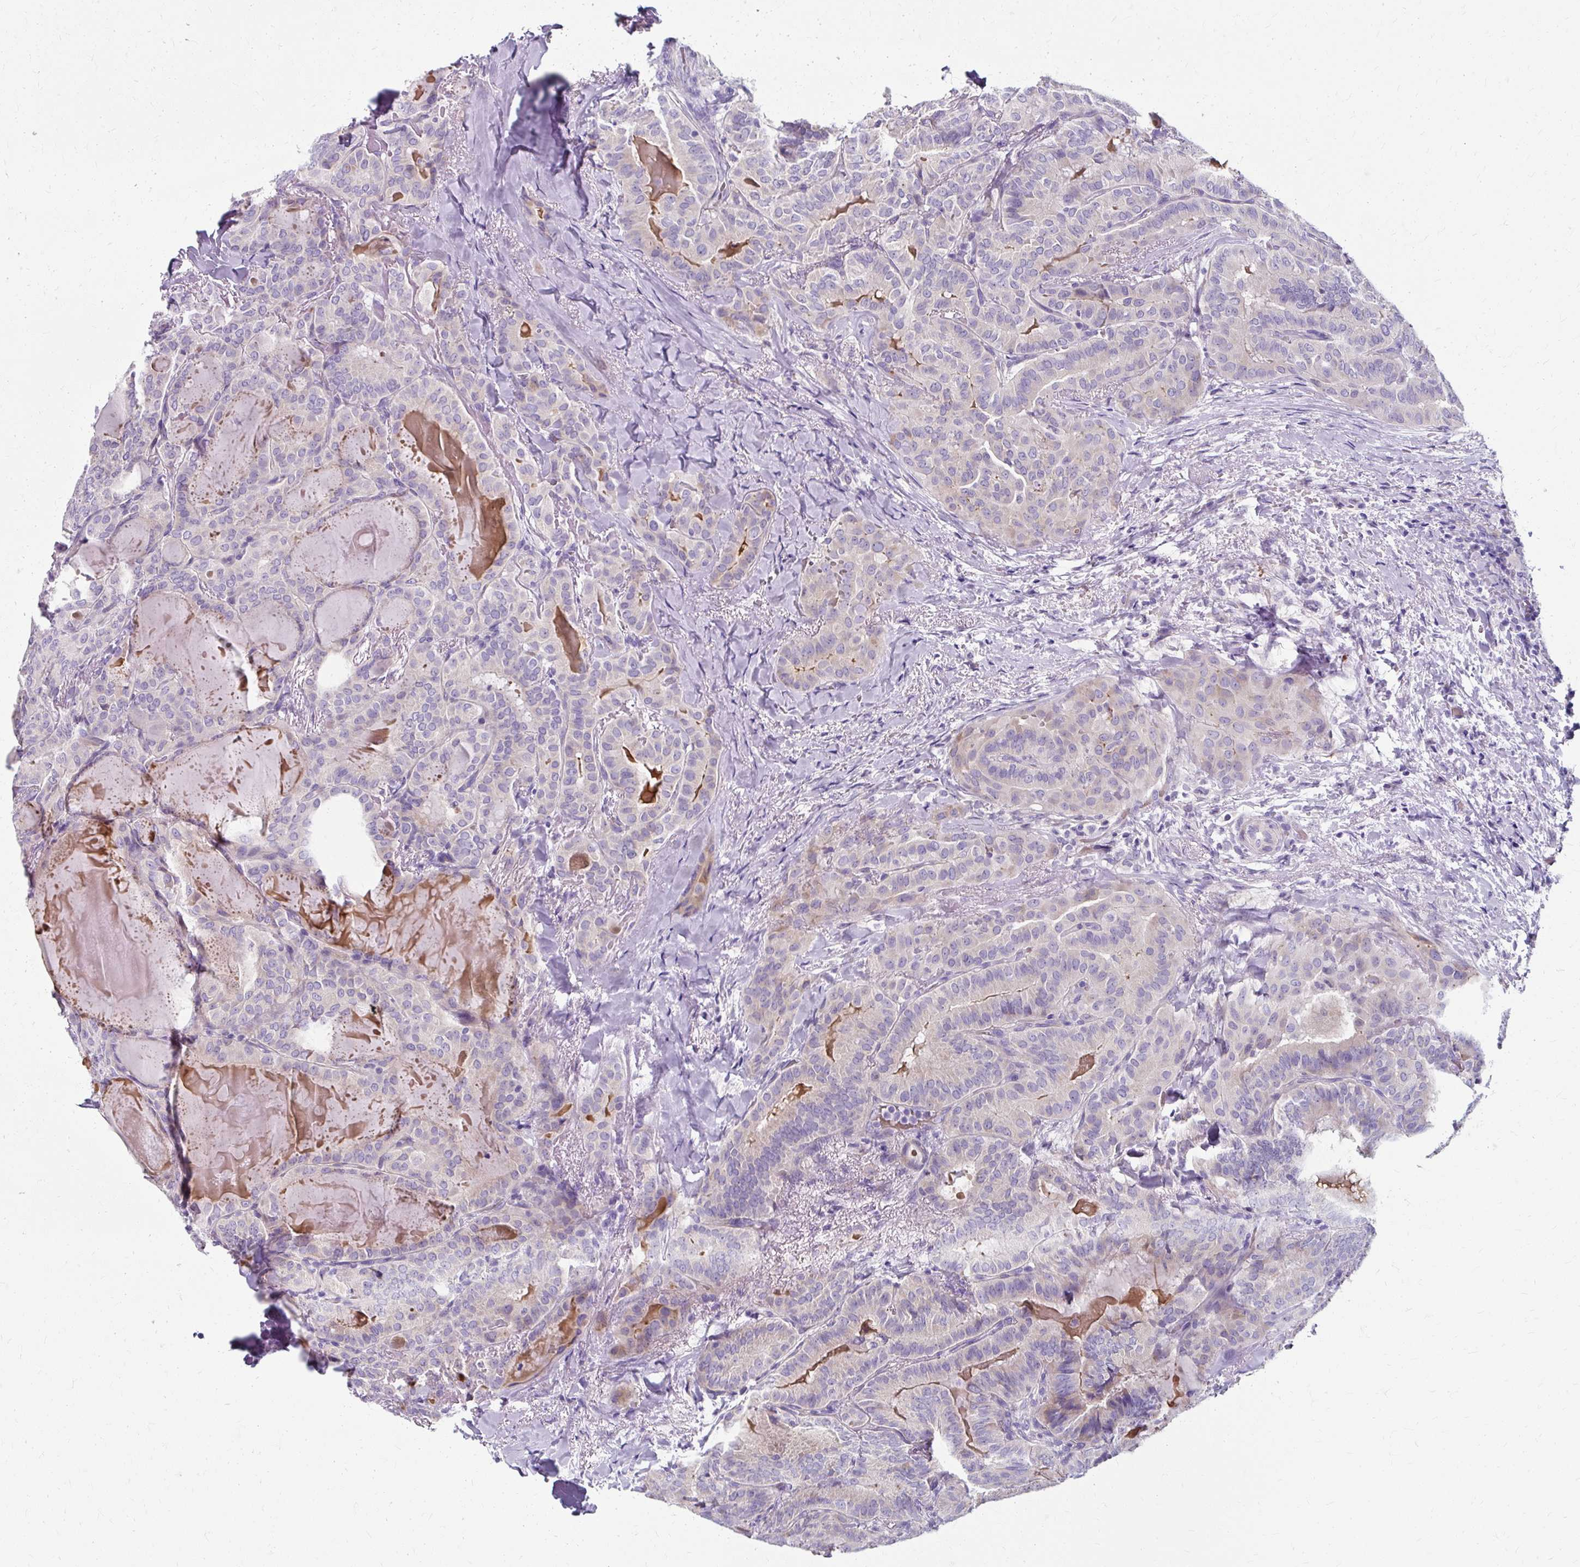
{"staining": {"intensity": "negative", "quantity": "none", "location": "none"}, "tissue": "thyroid cancer", "cell_type": "Tumor cells", "image_type": "cancer", "snomed": [{"axis": "morphology", "description": "Papillary adenocarcinoma, NOS"}, {"axis": "topography", "description": "Thyroid gland"}], "caption": "DAB (3,3'-diaminobenzidine) immunohistochemical staining of human thyroid papillary adenocarcinoma demonstrates no significant expression in tumor cells.", "gene": "ZNF555", "patient": {"sex": "female", "age": 68}}